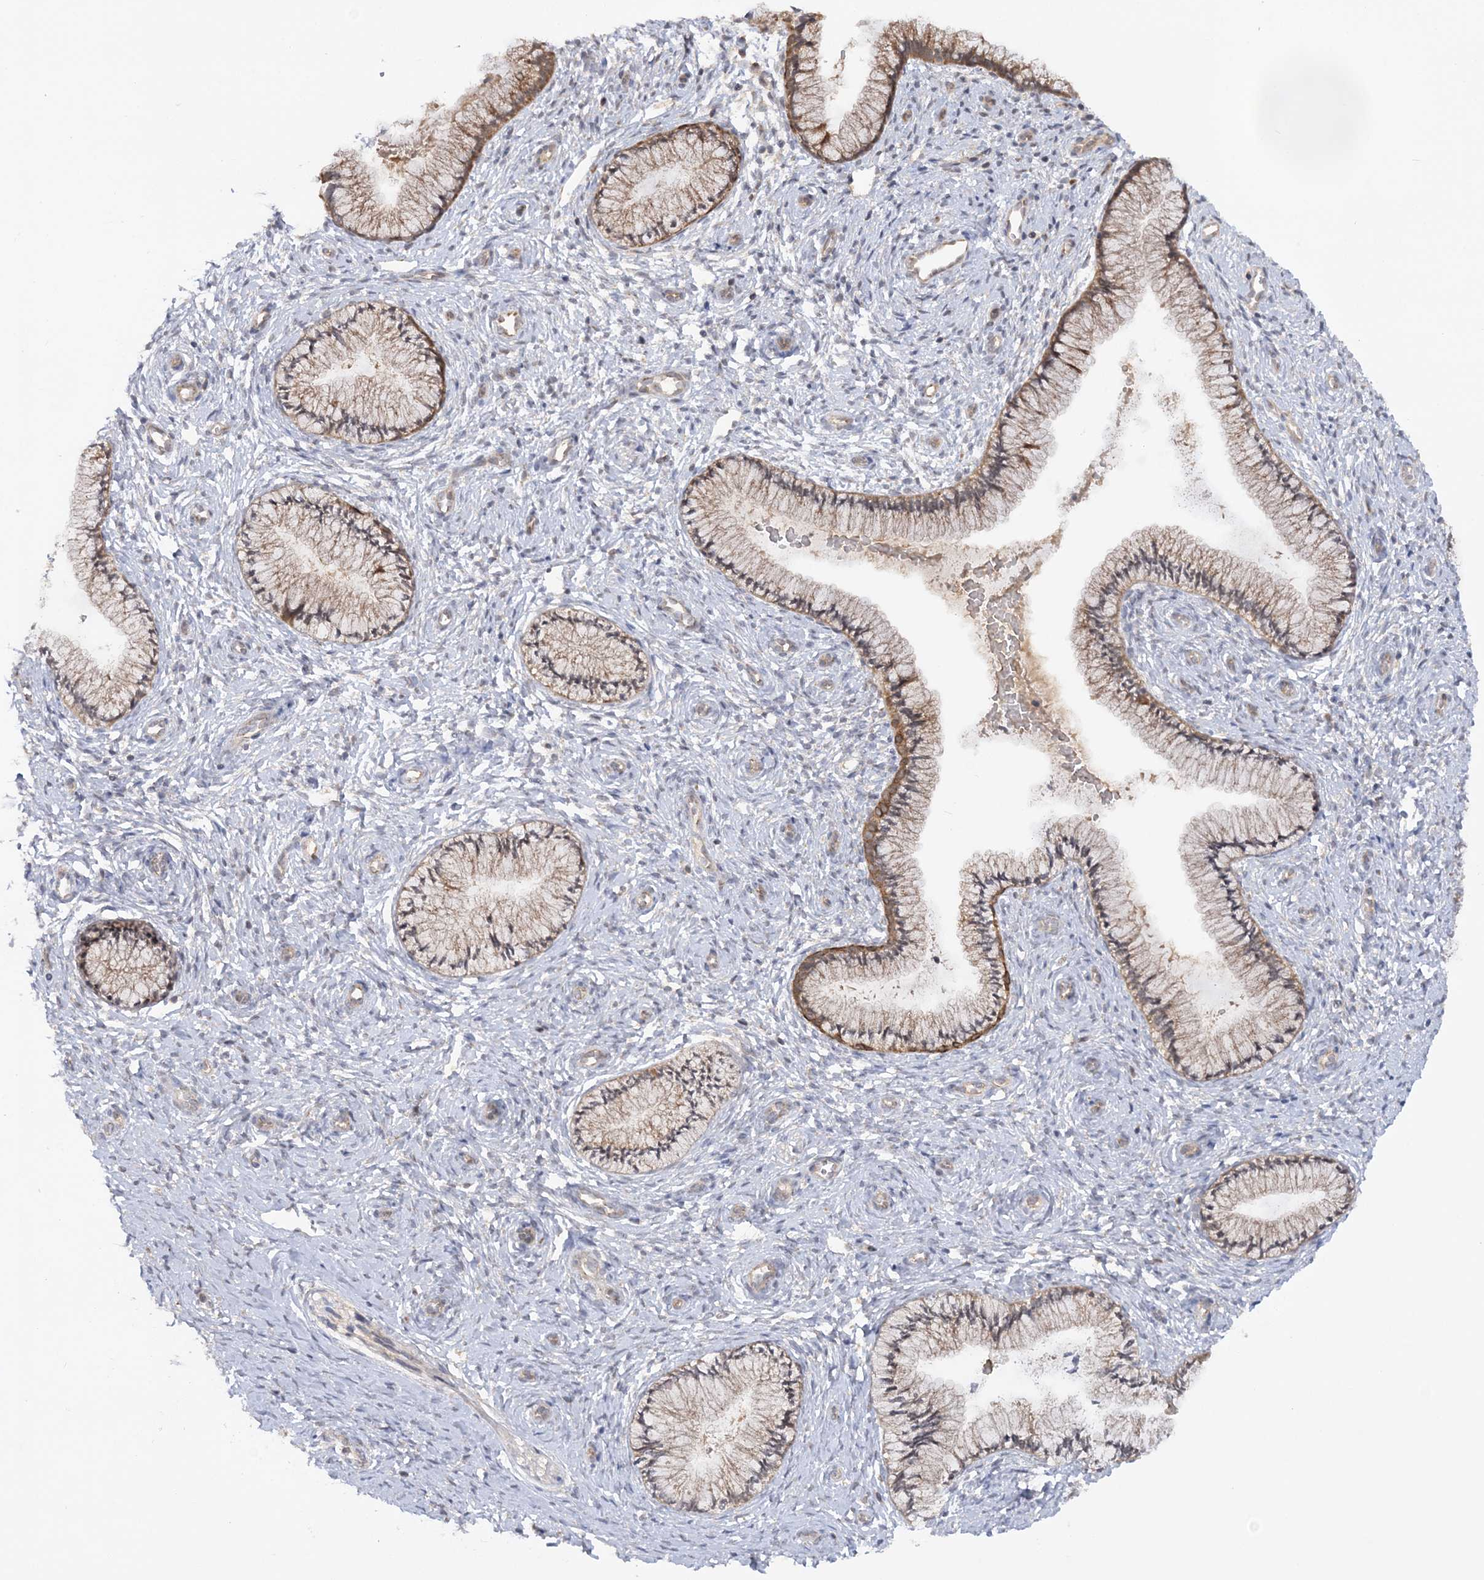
{"staining": {"intensity": "moderate", "quantity": ">75%", "location": "cytoplasmic/membranous"}, "tissue": "cervix", "cell_type": "Glandular cells", "image_type": "normal", "snomed": [{"axis": "morphology", "description": "Normal tissue, NOS"}, {"axis": "topography", "description": "Cervix"}], "caption": "Immunohistochemistry (IHC) image of unremarkable cervix stained for a protein (brown), which exhibits medium levels of moderate cytoplasmic/membranous expression in approximately >75% of glandular cells.", "gene": "MMADHC", "patient": {"sex": "female", "age": 27}}